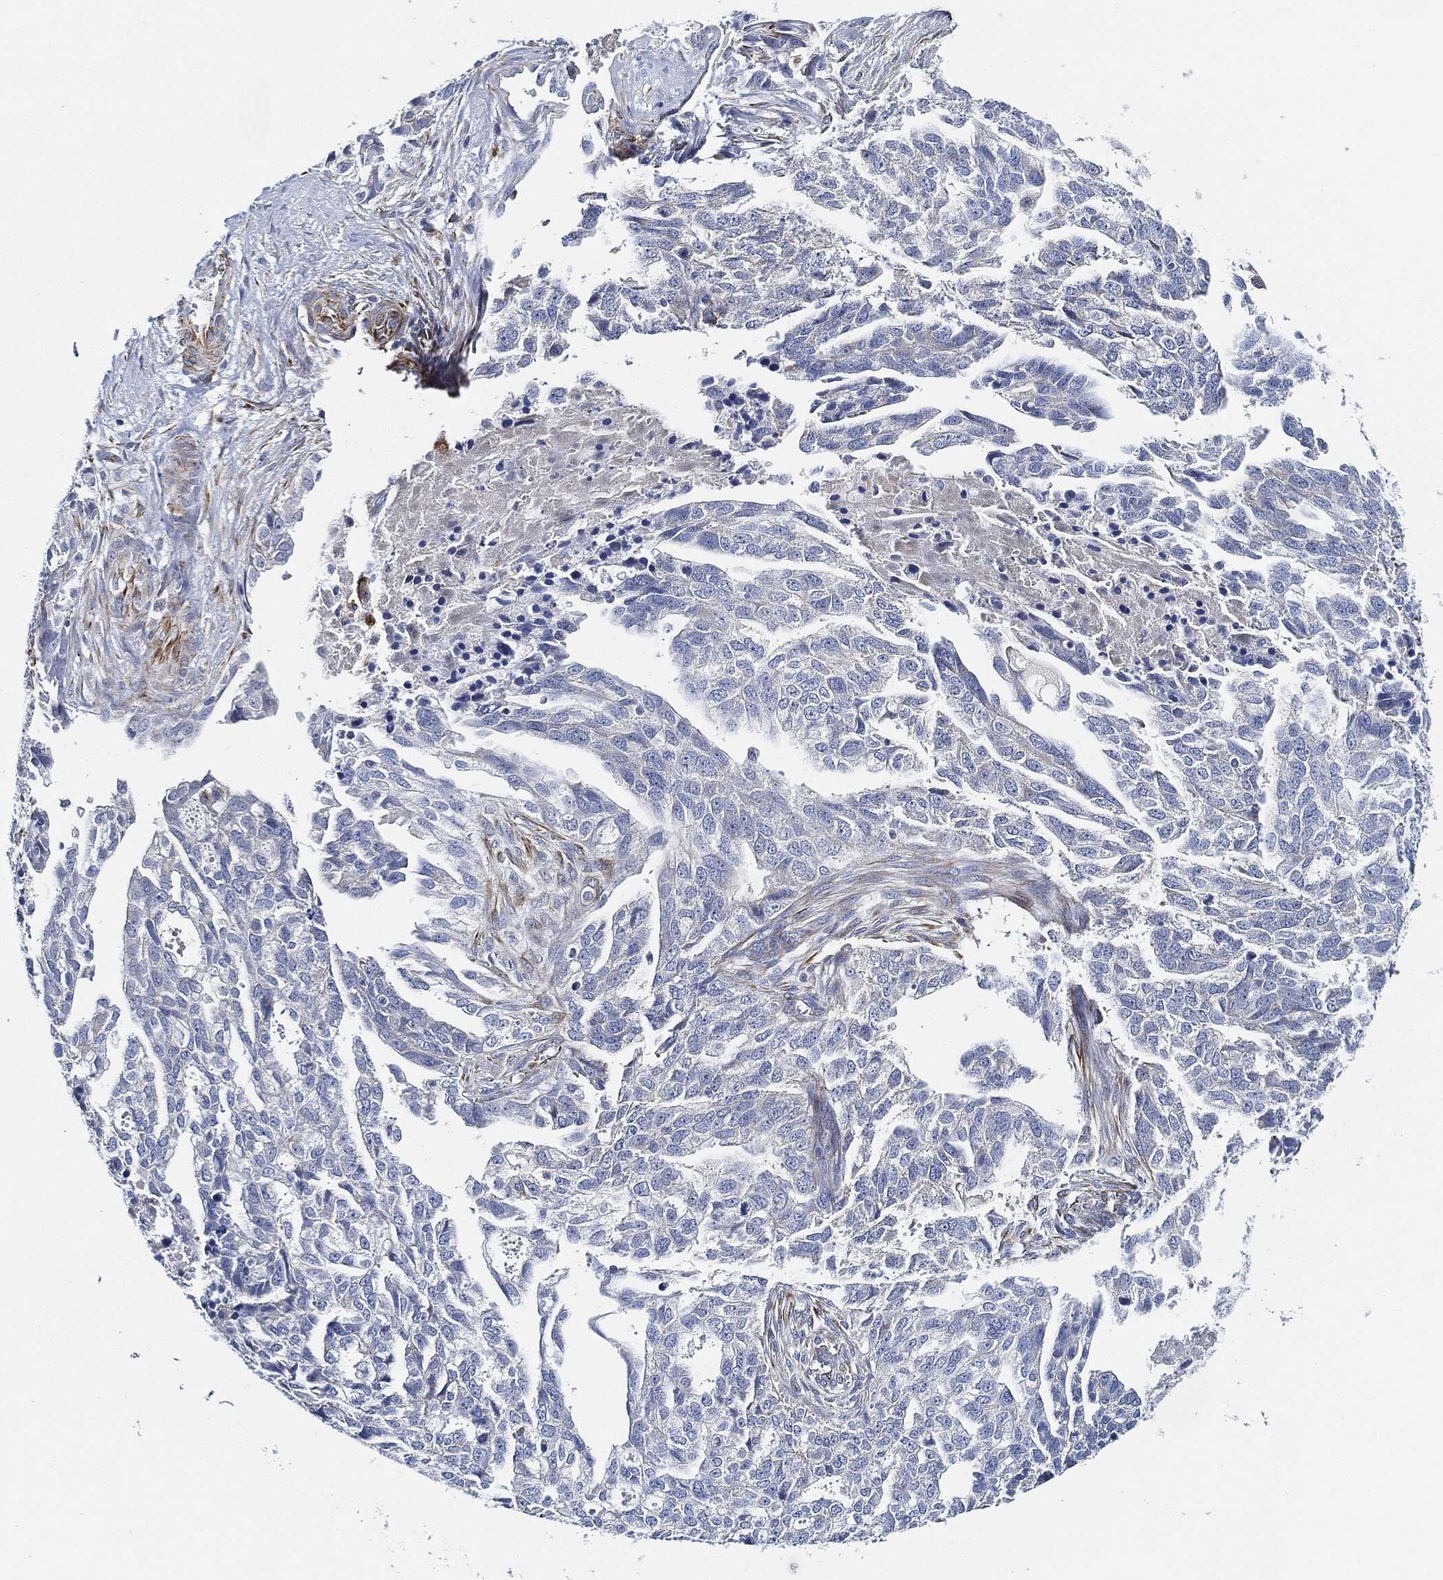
{"staining": {"intensity": "negative", "quantity": "none", "location": "none"}, "tissue": "ovarian cancer", "cell_type": "Tumor cells", "image_type": "cancer", "snomed": [{"axis": "morphology", "description": "Cystadenocarcinoma, serous, NOS"}, {"axis": "topography", "description": "Ovary"}], "caption": "Micrograph shows no protein positivity in tumor cells of ovarian cancer (serous cystadenocarcinoma) tissue.", "gene": "THSD1", "patient": {"sex": "female", "age": 51}}